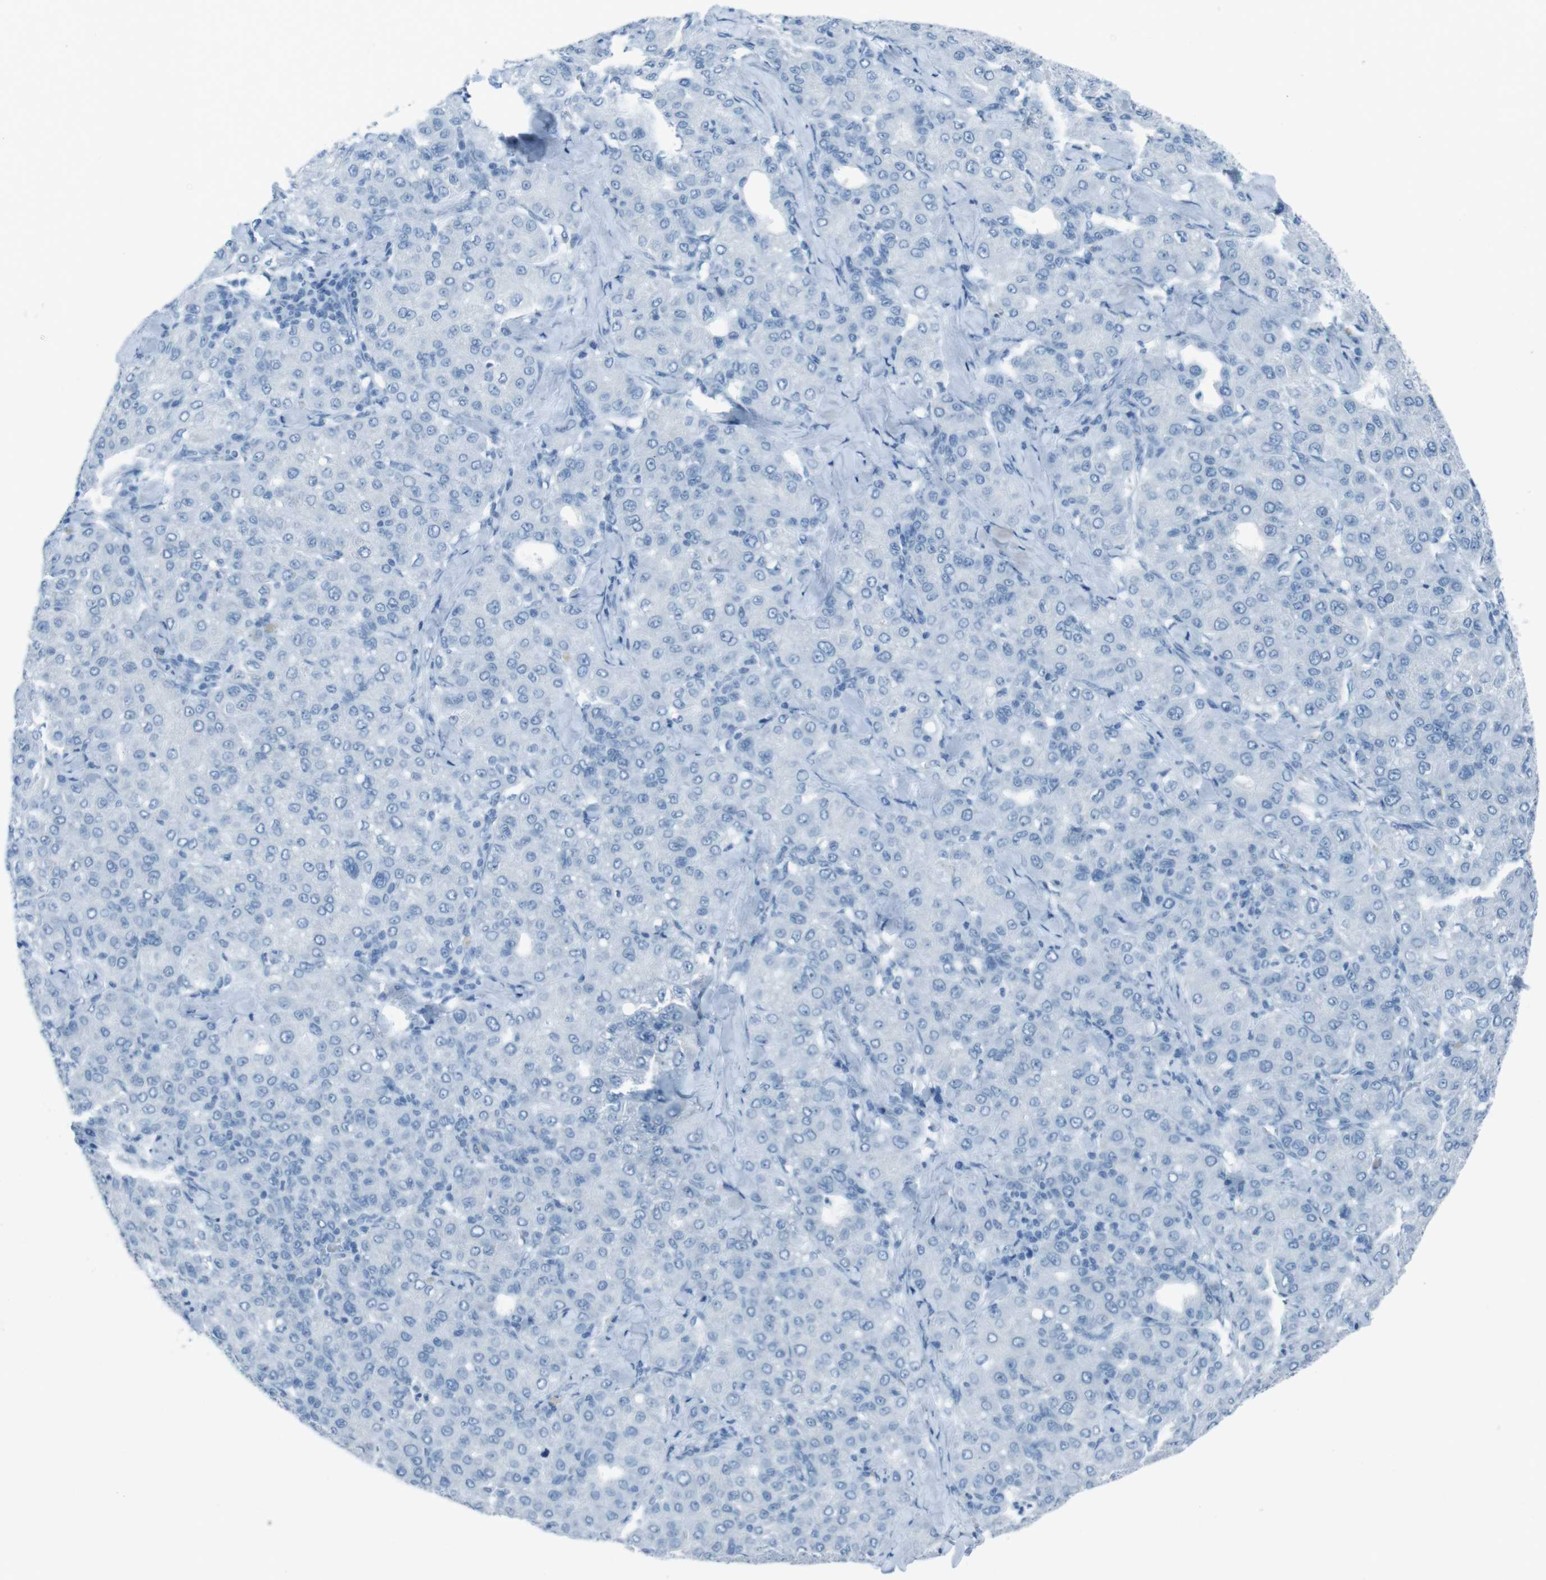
{"staining": {"intensity": "negative", "quantity": "none", "location": "none"}, "tissue": "liver cancer", "cell_type": "Tumor cells", "image_type": "cancer", "snomed": [{"axis": "morphology", "description": "Carcinoma, Hepatocellular, NOS"}, {"axis": "topography", "description": "Liver"}], "caption": "Liver cancer (hepatocellular carcinoma) was stained to show a protein in brown. There is no significant positivity in tumor cells.", "gene": "TMEM207", "patient": {"sex": "male", "age": 65}}